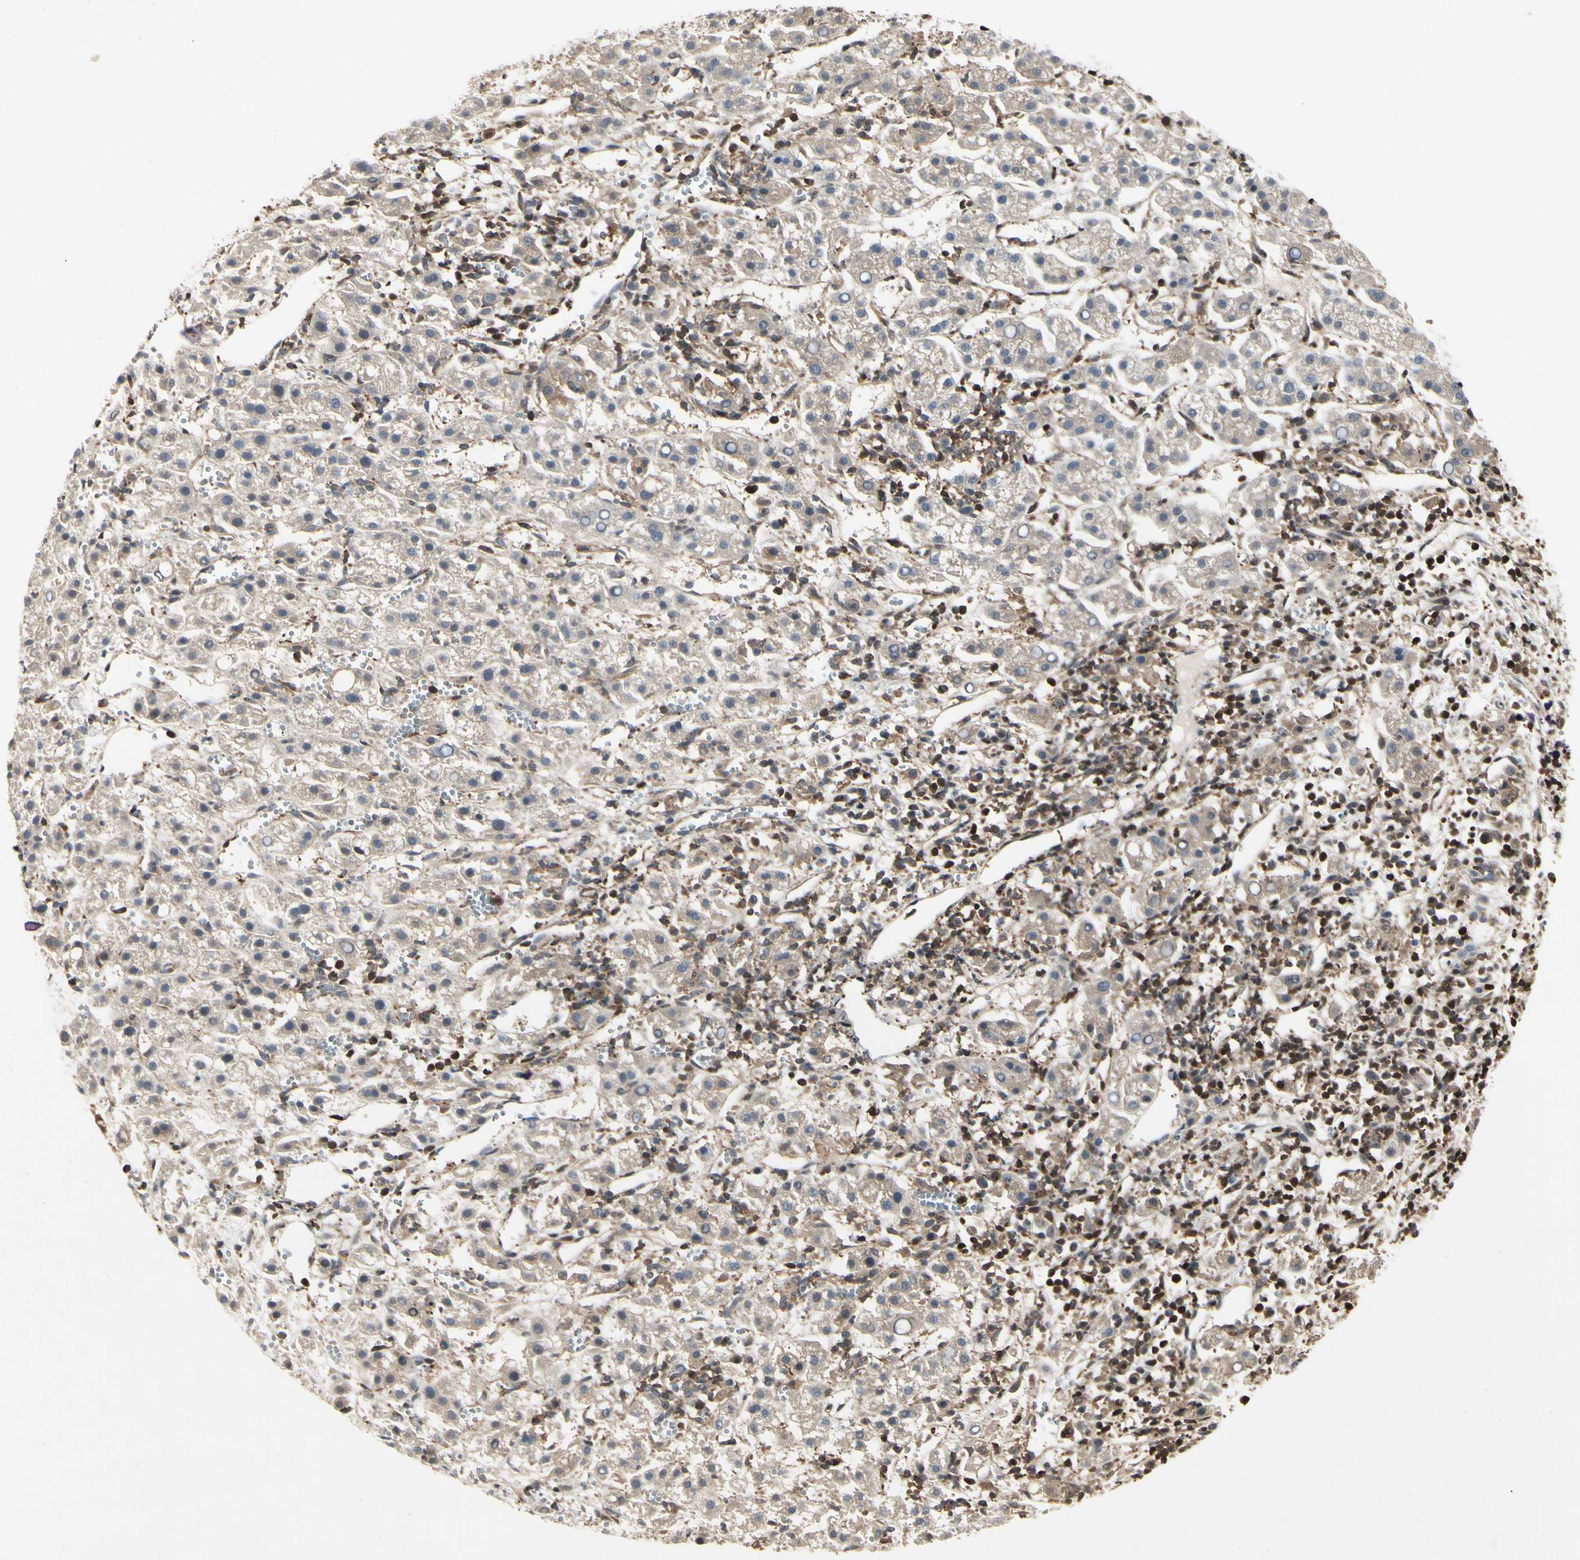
{"staining": {"intensity": "weak", "quantity": "25%-75%", "location": "cytoplasmic/membranous"}, "tissue": "liver cancer", "cell_type": "Tumor cells", "image_type": "cancer", "snomed": [{"axis": "morphology", "description": "Carcinoma, Hepatocellular, NOS"}, {"axis": "topography", "description": "Liver"}], "caption": "IHC (DAB (3,3'-diaminobenzidine)) staining of liver cancer (hepatocellular carcinoma) demonstrates weak cytoplasmic/membranous protein expression in about 25%-75% of tumor cells.", "gene": "YWHAQ", "patient": {"sex": "female", "age": 58}}